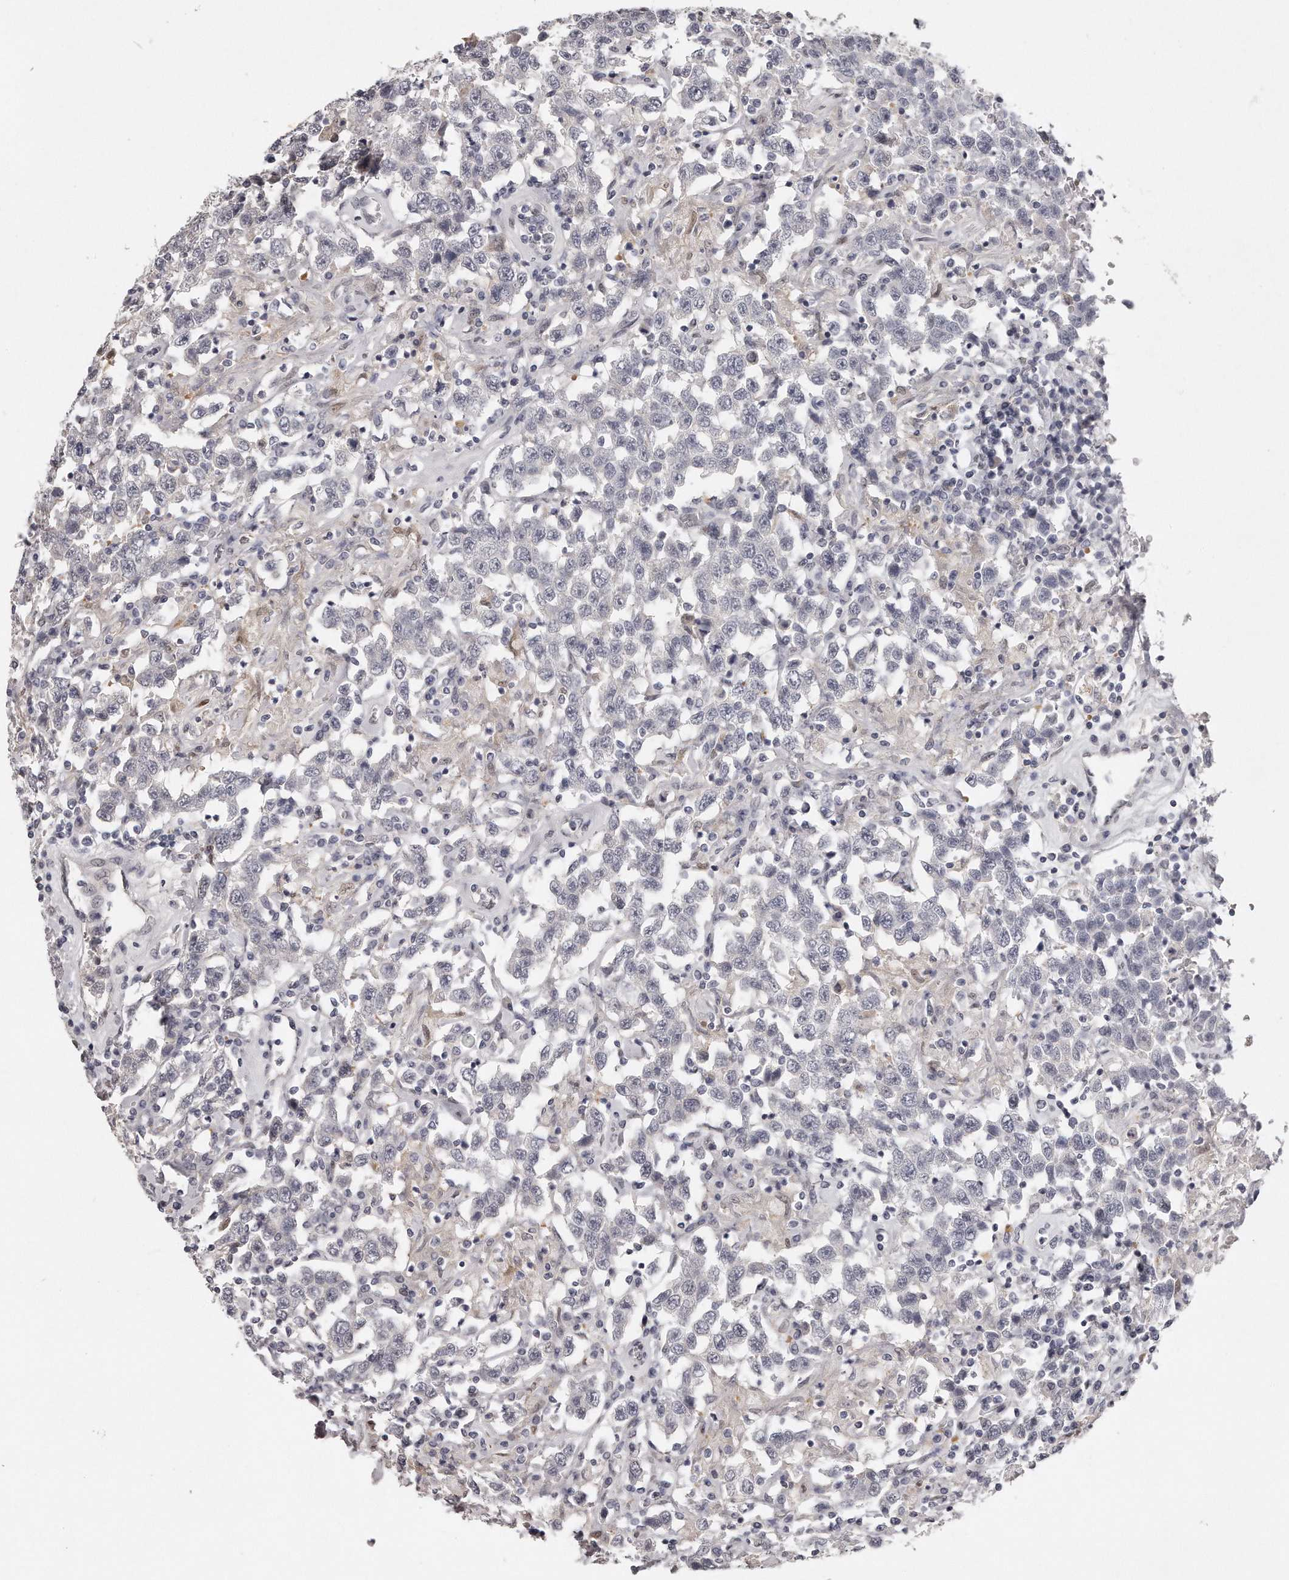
{"staining": {"intensity": "weak", "quantity": "<25%", "location": "cytoplasmic/membranous"}, "tissue": "testis cancer", "cell_type": "Tumor cells", "image_type": "cancer", "snomed": [{"axis": "morphology", "description": "Seminoma, NOS"}, {"axis": "topography", "description": "Testis"}], "caption": "DAB (3,3'-diaminobenzidine) immunohistochemical staining of testis seminoma shows no significant expression in tumor cells. The staining was performed using DAB (3,3'-diaminobenzidine) to visualize the protein expression in brown, while the nuclei were stained in blue with hematoxylin (Magnification: 20x).", "gene": "GGCT", "patient": {"sex": "male", "age": 41}}